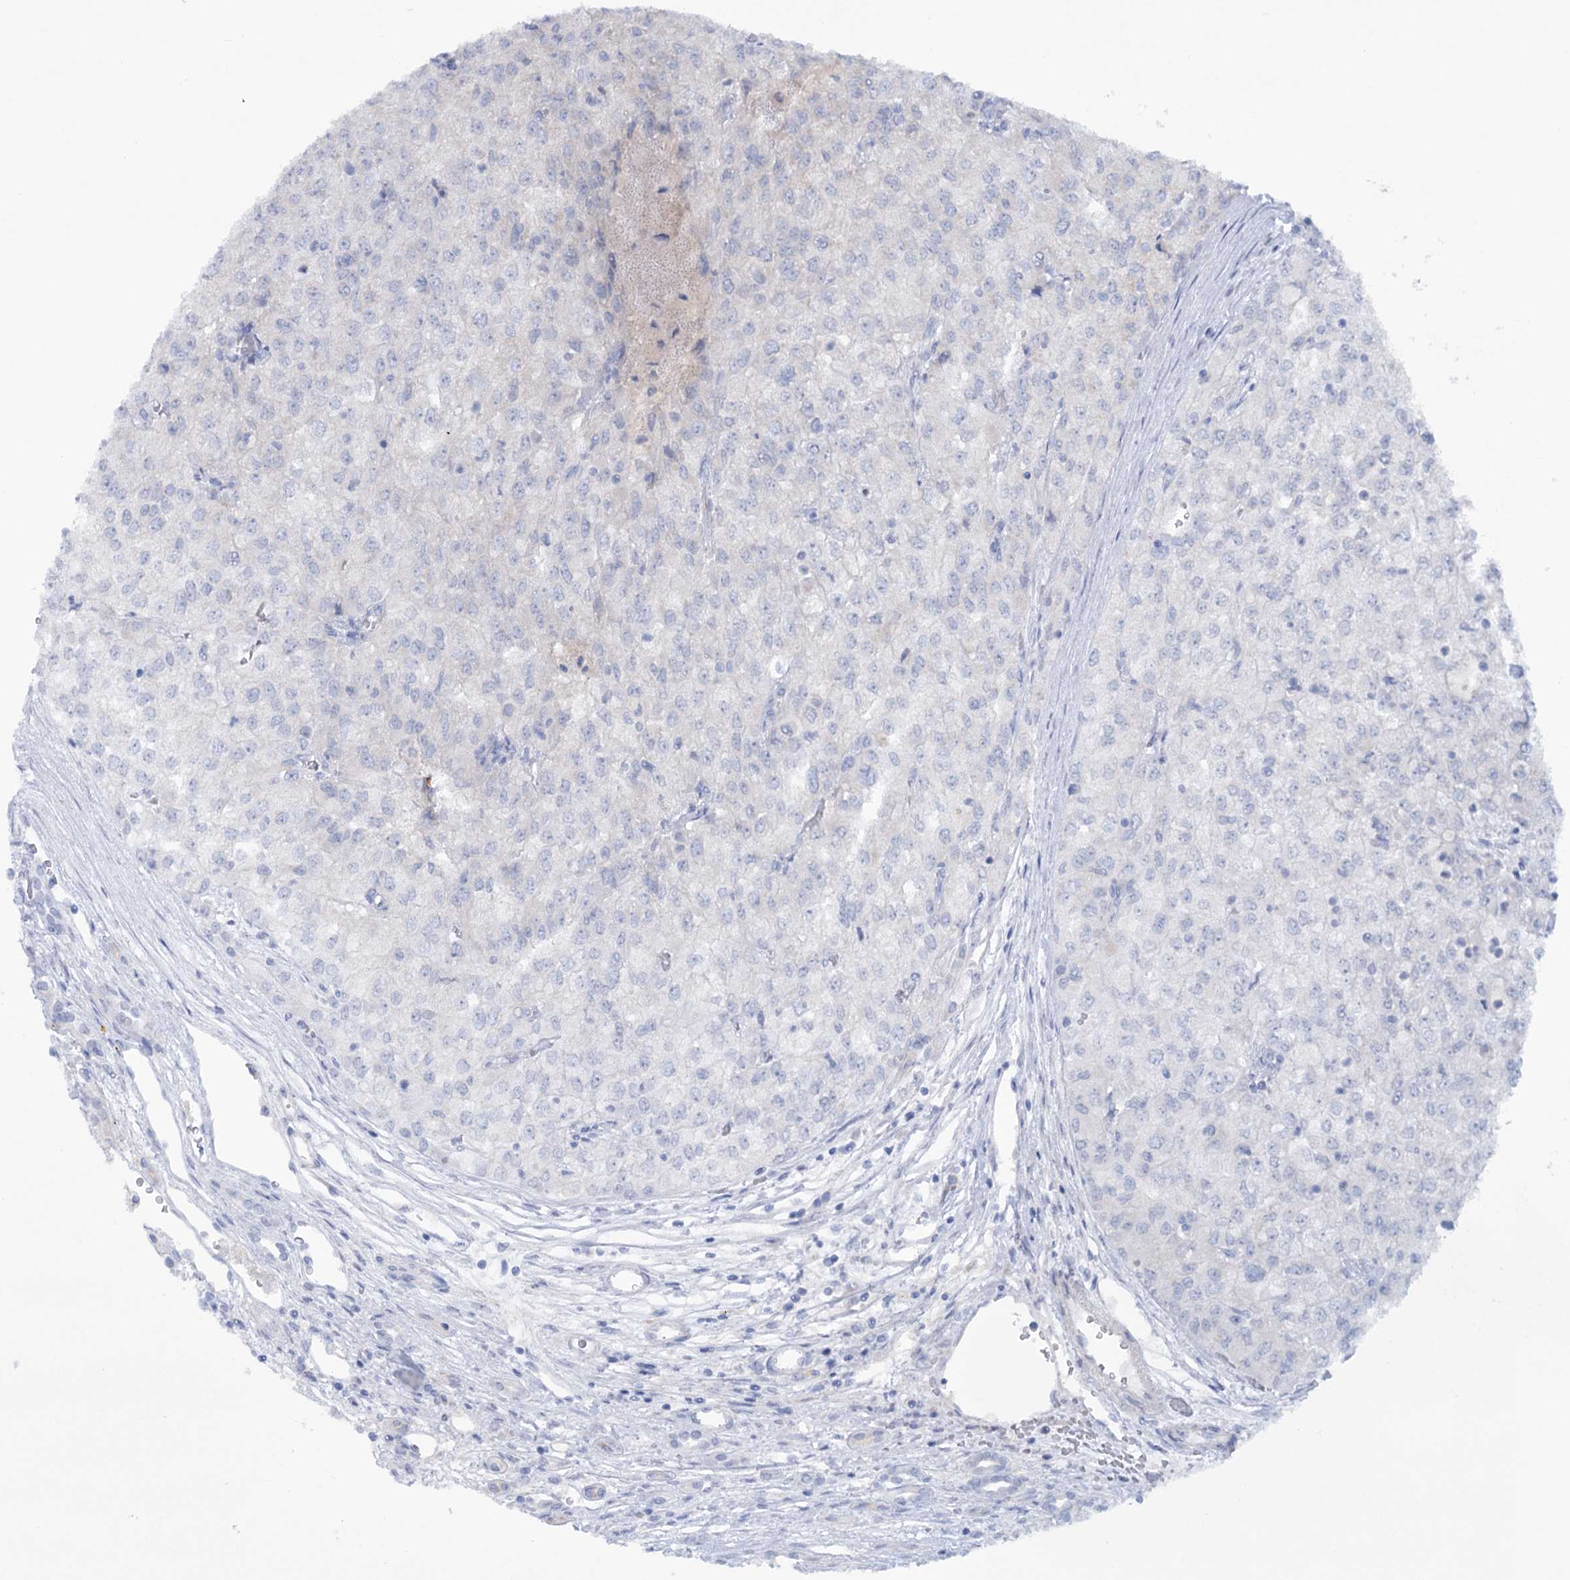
{"staining": {"intensity": "negative", "quantity": "none", "location": "none"}, "tissue": "renal cancer", "cell_type": "Tumor cells", "image_type": "cancer", "snomed": [{"axis": "morphology", "description": "Adenocarcinoma, NOS"}, {"axis": "topography", "description": "Kidney"}], "caption": "Human renal adenocarcinoma stained for a protein using immunohistochemistry demonstrates no staining in tumor cells.", "gene": "MTCH2", "patient": {"sex": "female", "age": 54}}